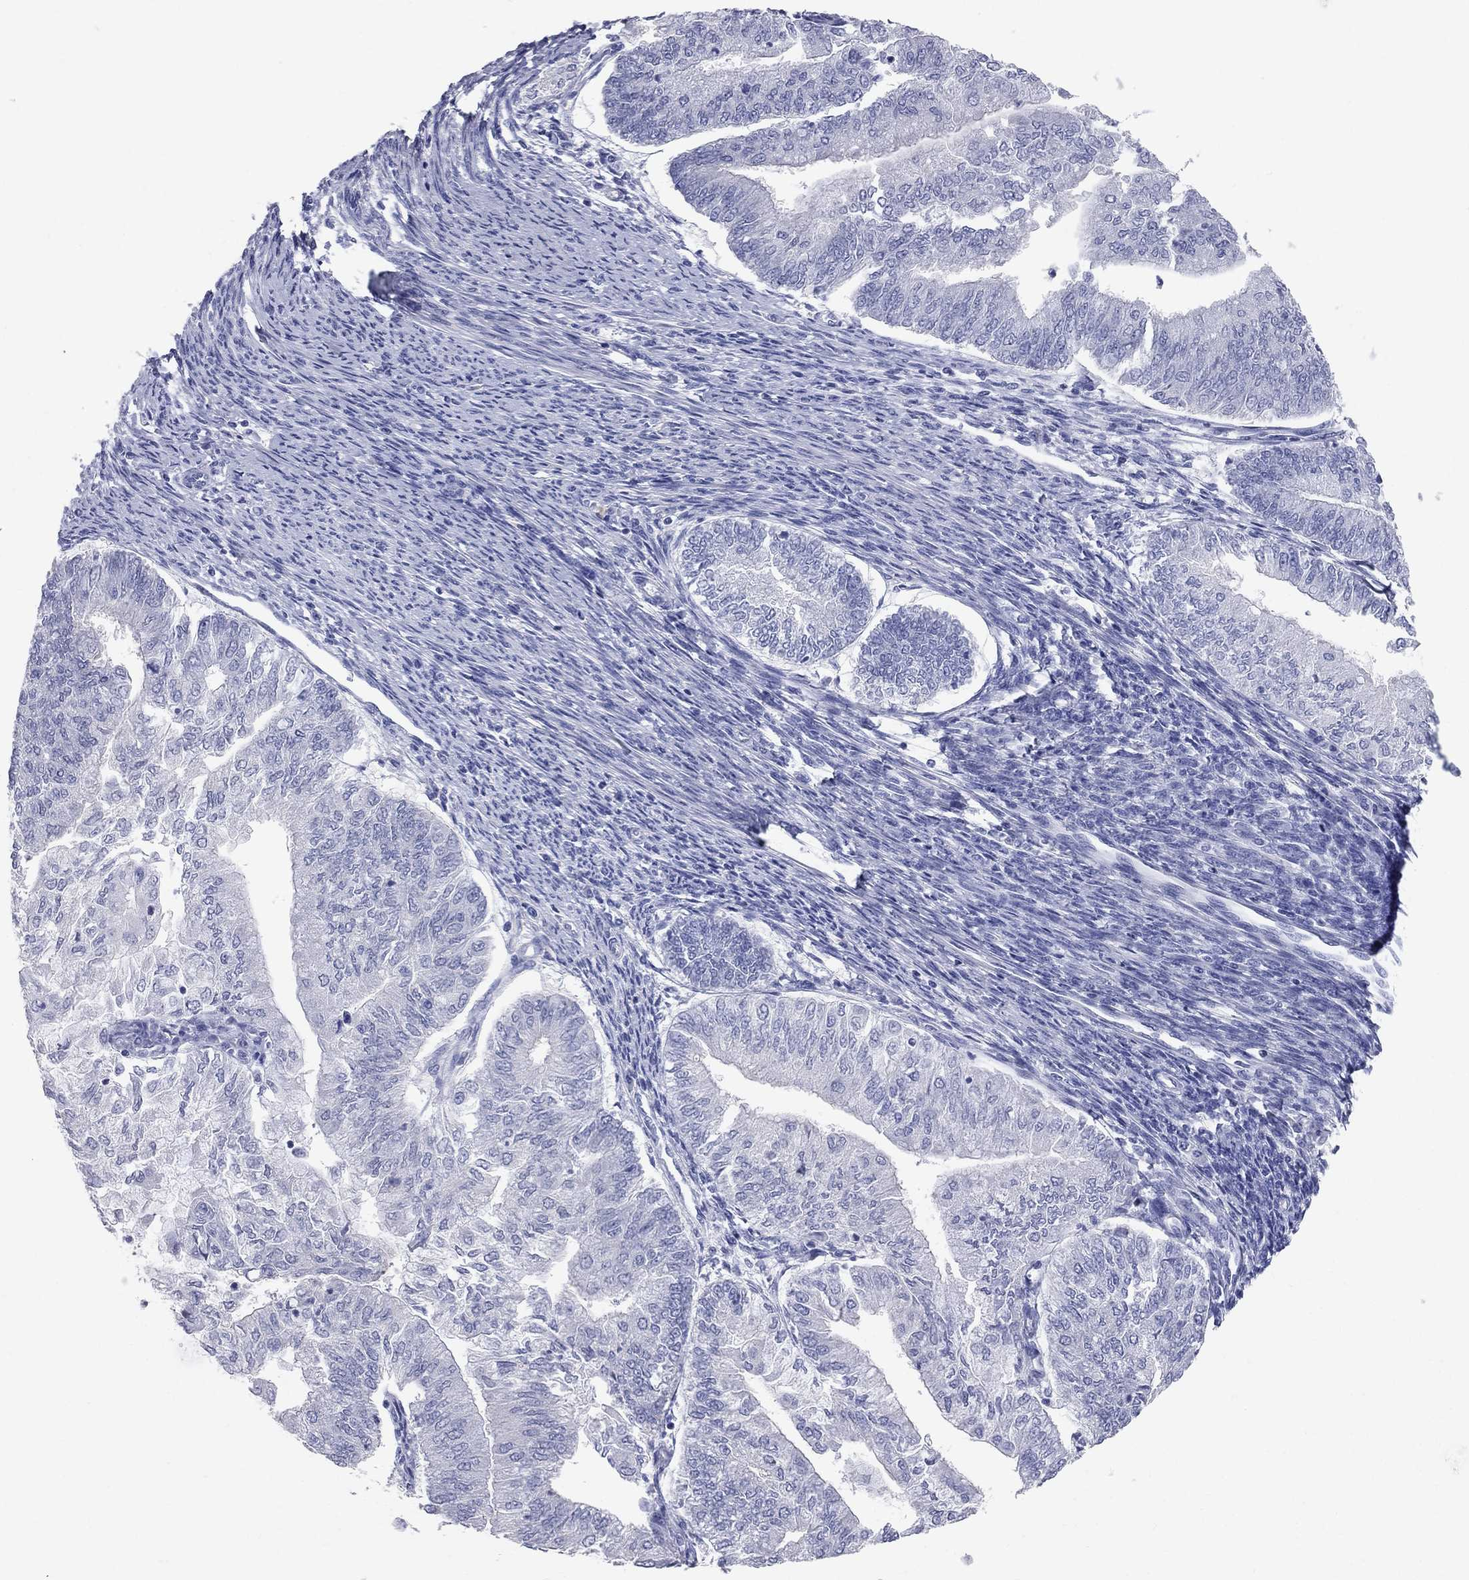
{"staining": {"intensity": "negative", "quantity": "none", "location": "none"}, "tissue": "endometrial cancer", "cell_type": "Tumor cells", "image_type": "cancer", "snomed": [{"axis": "morphology", "description": "Adenocarcinoma, NOS"}, {"axis": "topography", "description": "Endometrium"}], "caption": "This is an IHC histopathology image of endometrial cancer. There is no expression in tumor cells.", "gene": "AOX1", "patient": {"sex": "female", "age": 59}}